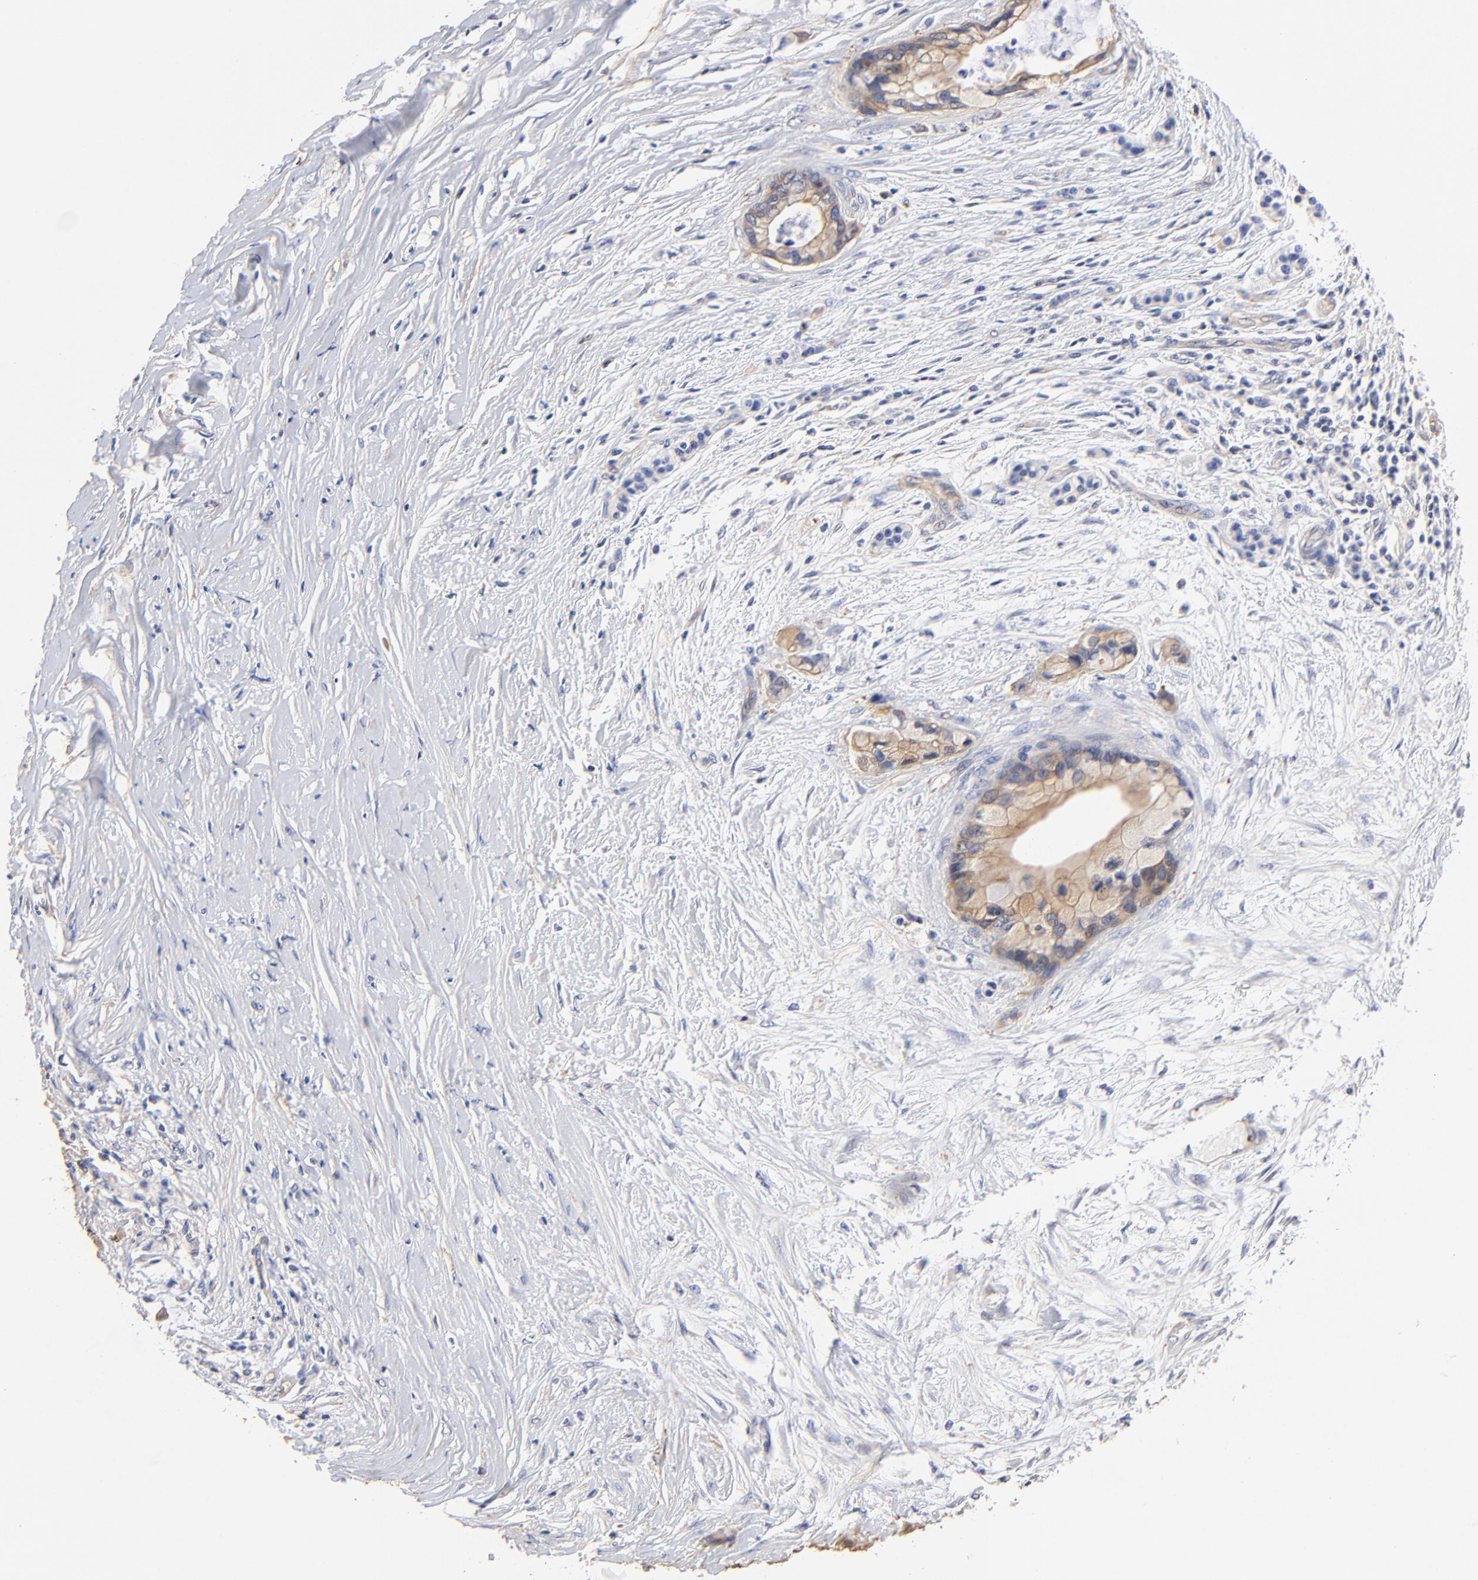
{"staining": {"intensity": "weak", "quantity": ">75%", "location": "cytoplasmic/membranous"}, "tissue": "pancreatic cancer", "cell_type": "Tumor cells", "image_type": "cancer", "snomed": [{"axis": "morphology", "description": "Adenocarcinoma, NOS"}, {"axis": "topography", "description": "Pancreas"}], "caption": "About >75% of tumor cells in human pancreatic cancer (adenocarcinoma) reveal weak cytoplasmic/membranous protein expression as visualized by brown immunohistochemical staining.", "gene": "TAGLN2", "patient": {"sex": "female", "age": 59}}